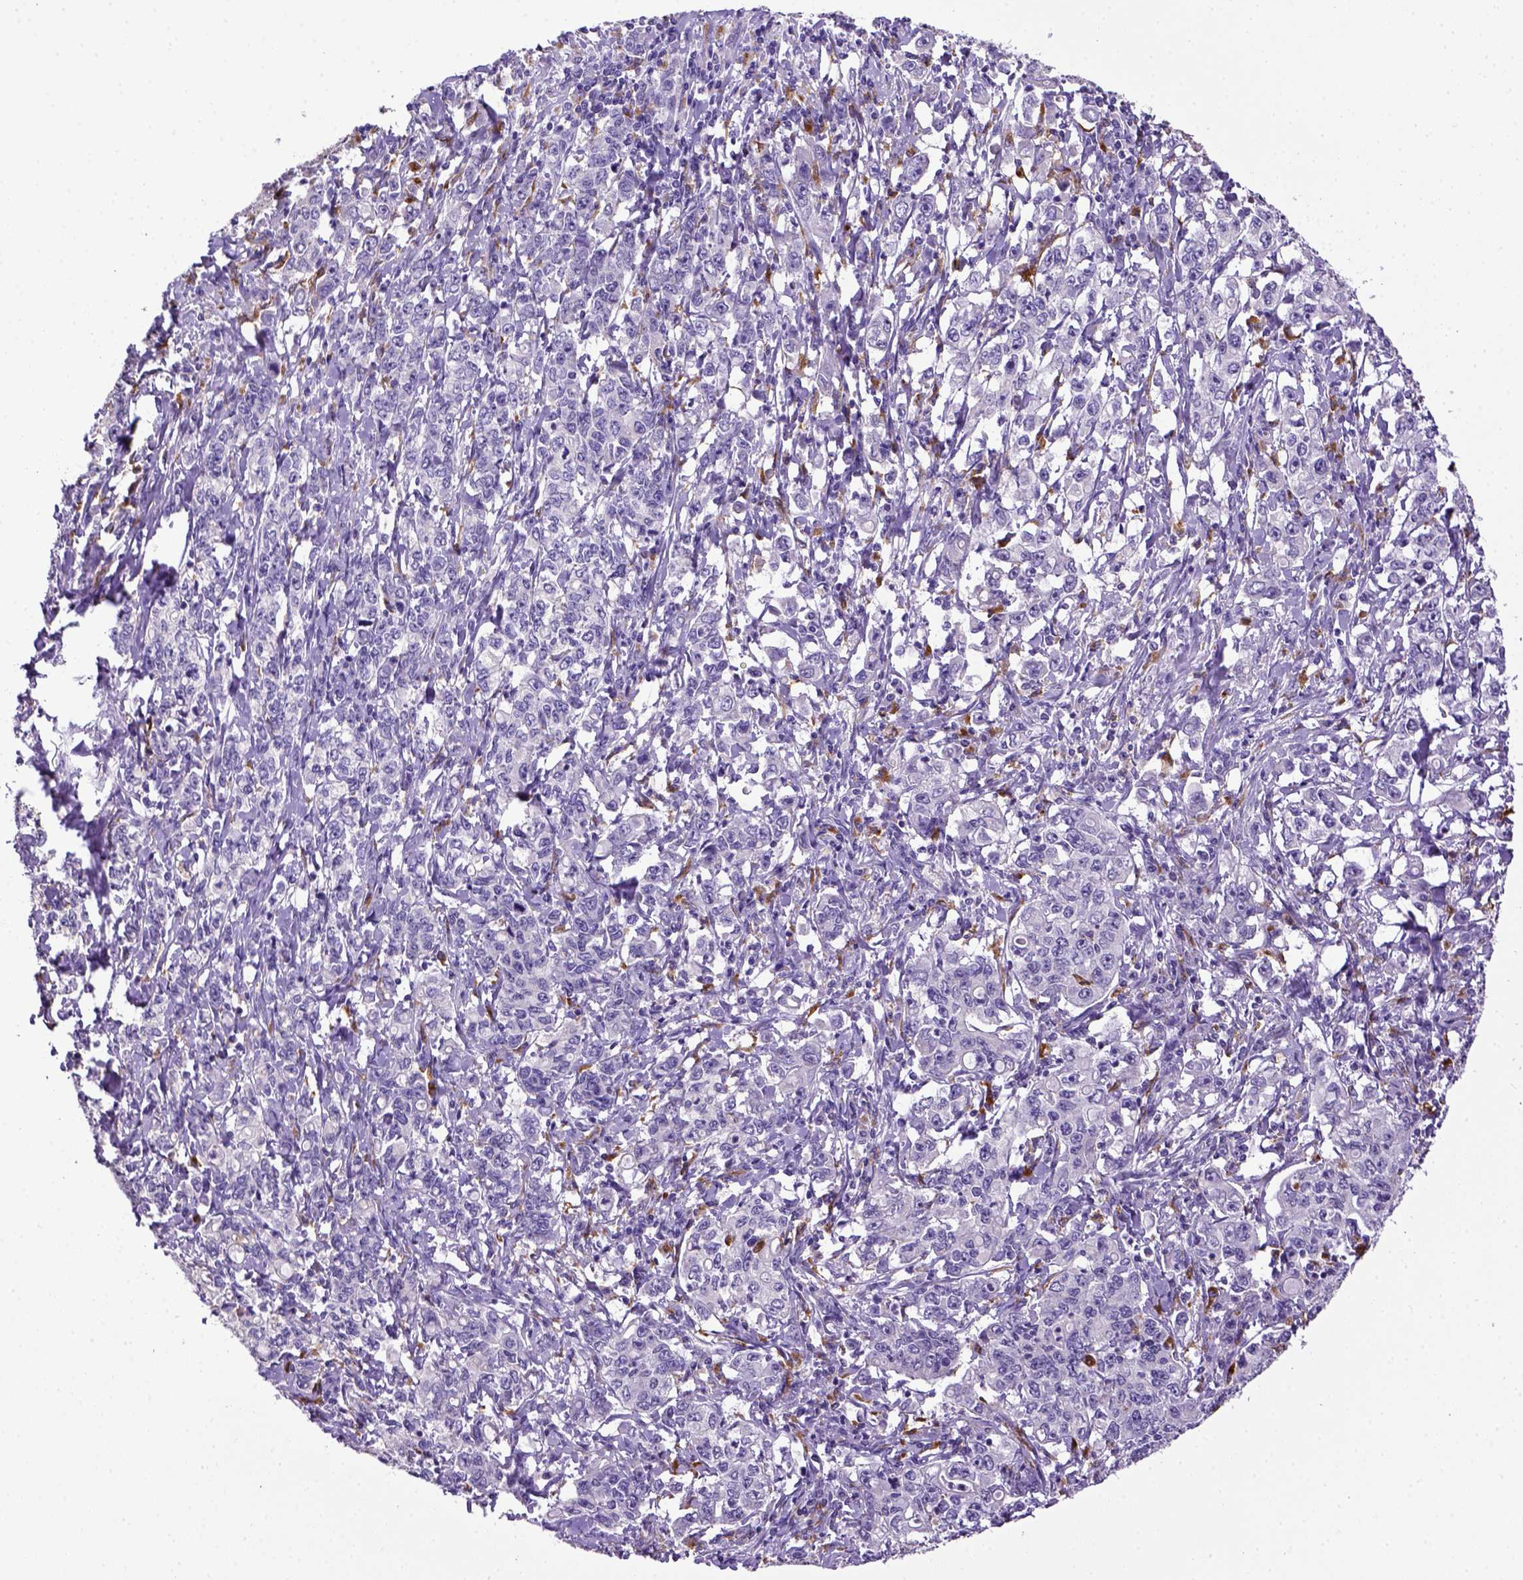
{"staining": {"intensity": "negative", "quantity": "none", "location": "none"}, "tissue": "stomach cancer", "cell_type": "Tumor cells", "image_type": "cancer", "snomed": [{"axis": "morphology", "description": "Adenocarcinoma, NOS"}, {"axis": "topography", "description": "Stomach, lower"}], "caption": "Photomicrograph shows no significant protein positivity in tumor cells of adenocarcinoma (stomach).", "gene": "CD68", "patient": {"sex": "female", "age": 72}}